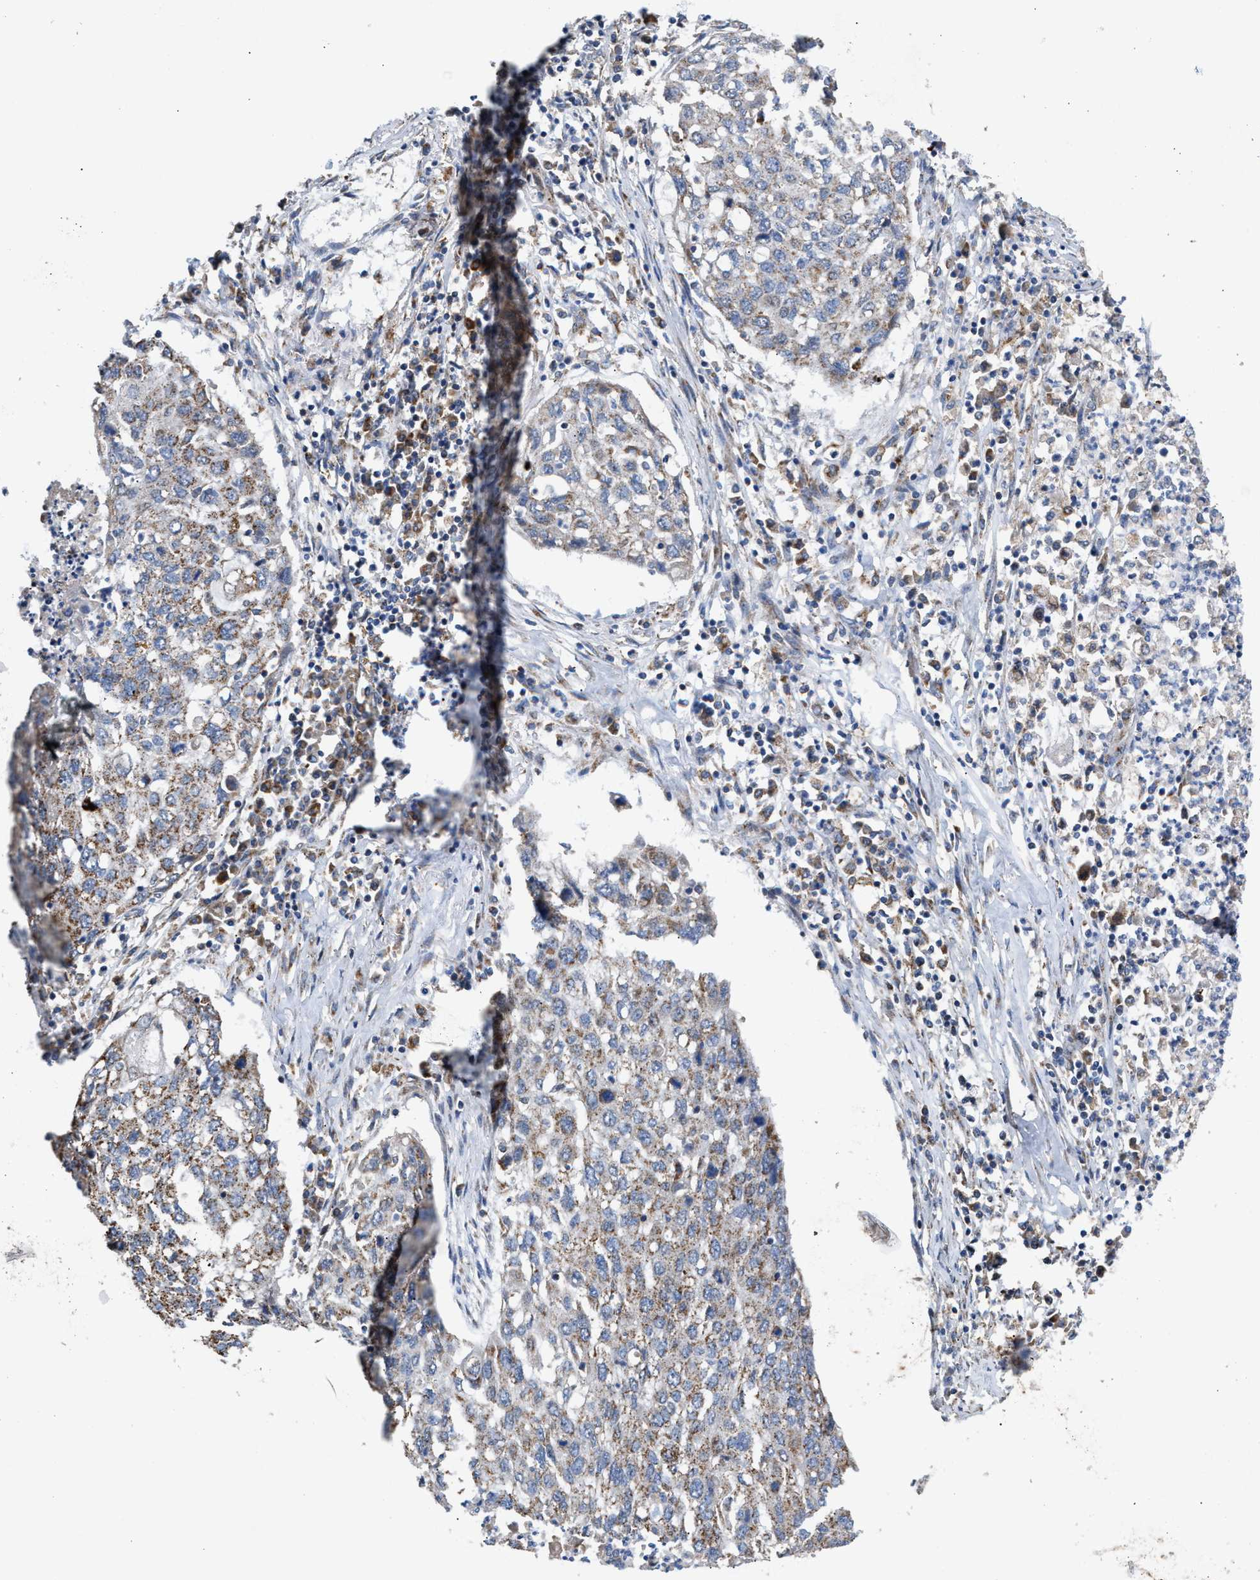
{"staining": {"intensity": "weak", "quantity": ">75%", "location": "cytoplasmic/membranous"}, "tissue": "lung cancer", "cell_type": "Tumor cells", "image_type": "cancer", "snomed": [{"axis": "morphology", "description": "Squamous cell carcinoma, NOS"}, {"axis": "topography", "description": "Lung"}], "caption": "Weak cytoplasmic/membranous positivity is identified in about >75% of tumor cells in squamous cell carcinoma (lung).", "gene": "TACO1", "patient": {"sex": "female", "age": 63}}